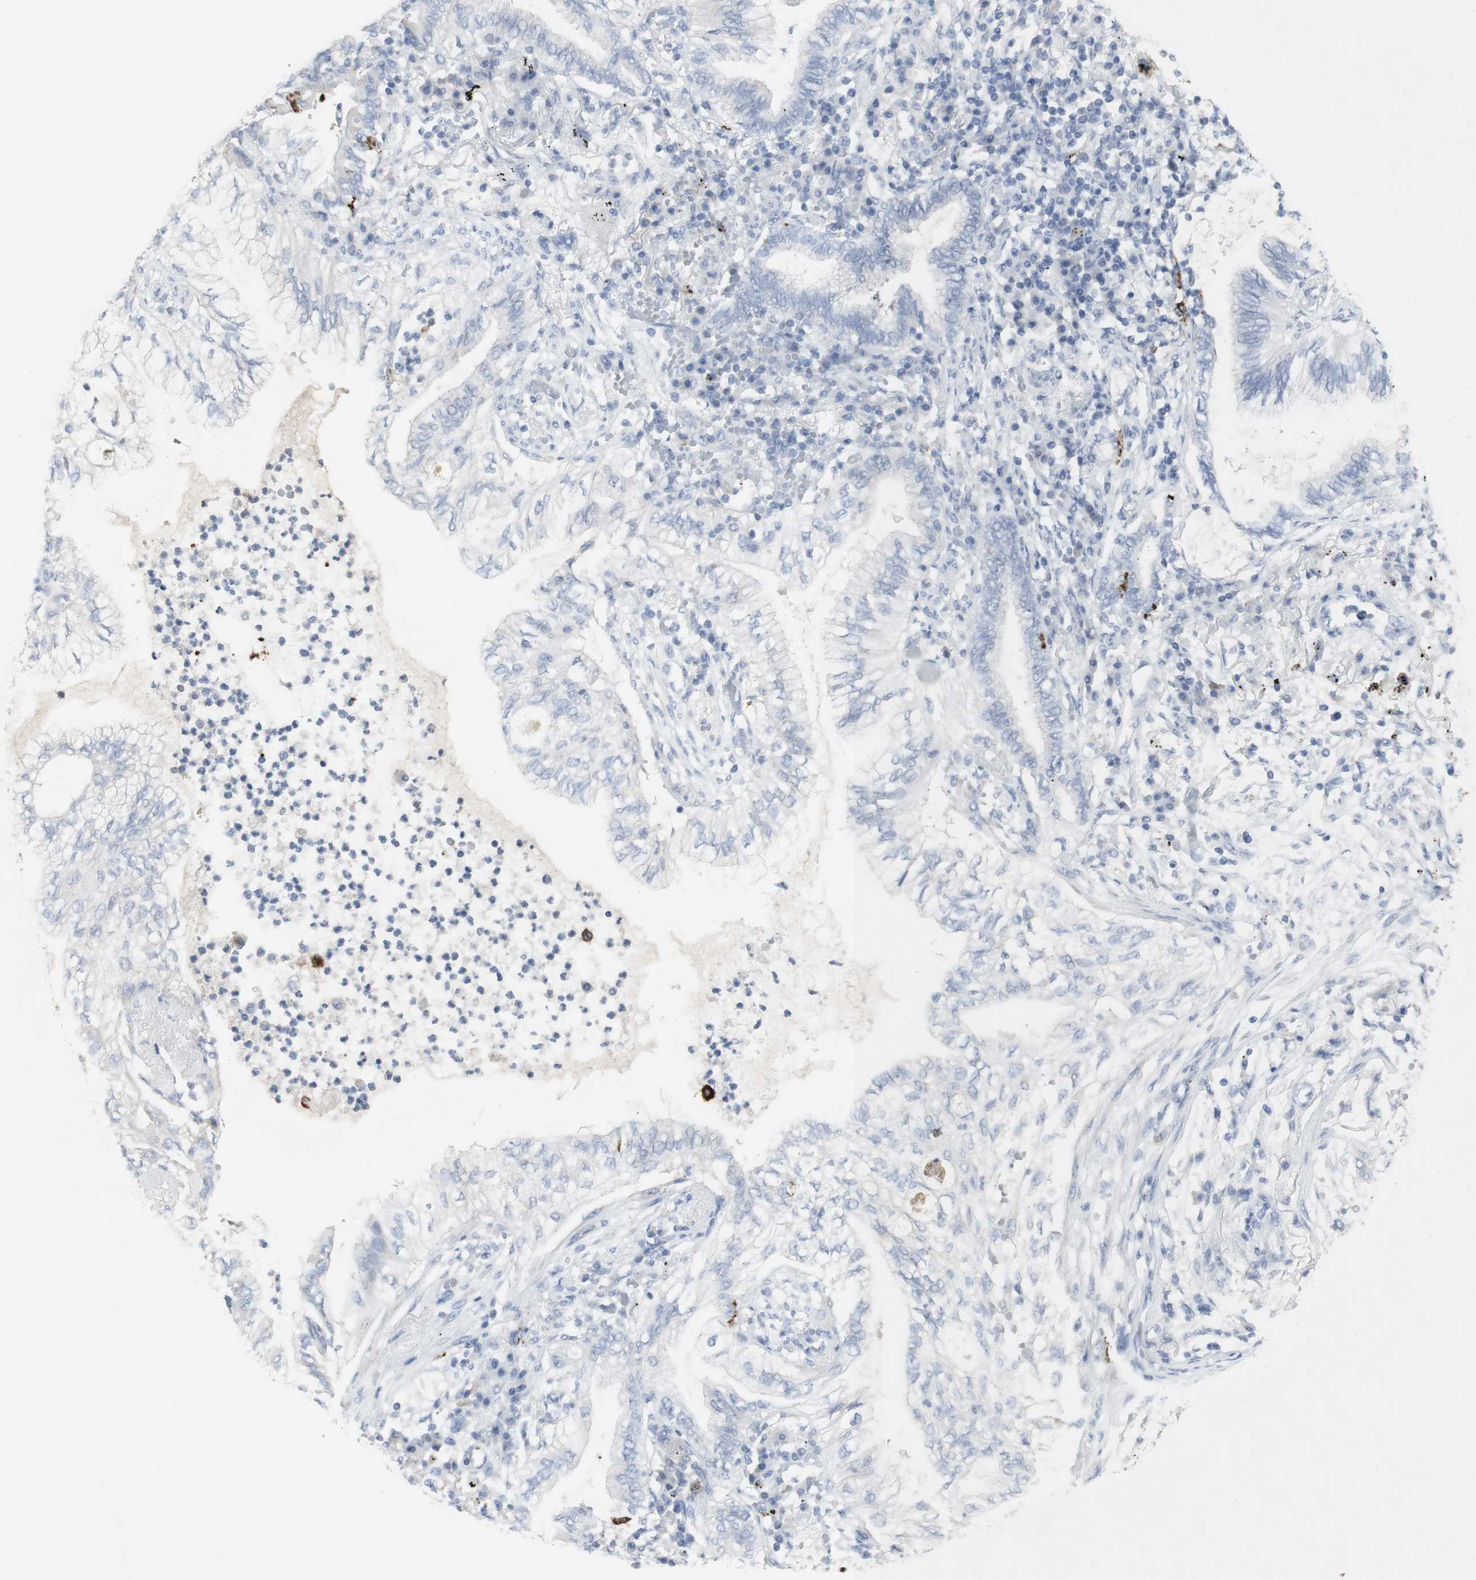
{"staining": {"intensity": "negative", "quantity": "none", "location": "none"}, "tissue": "lung cancer", "cell_type": "Tumor cells", "image_type": "cancer", "snomed": [{"axis": "morphology", "description": "Normal tissue, NOS"}, {"axis": "morphology", "description": "Adenocarcinoma, NOS"}, {"axis": "topography", "description": "Bronchus"}, {"axis": "topography", "description": "Lung"}], "caption": "An image of lung adenocarcinoma stained for a protein demonstrates no brown staining in tumor cells.", "gene": "CD207", "patient": {"sex": "female", "age": 70}}